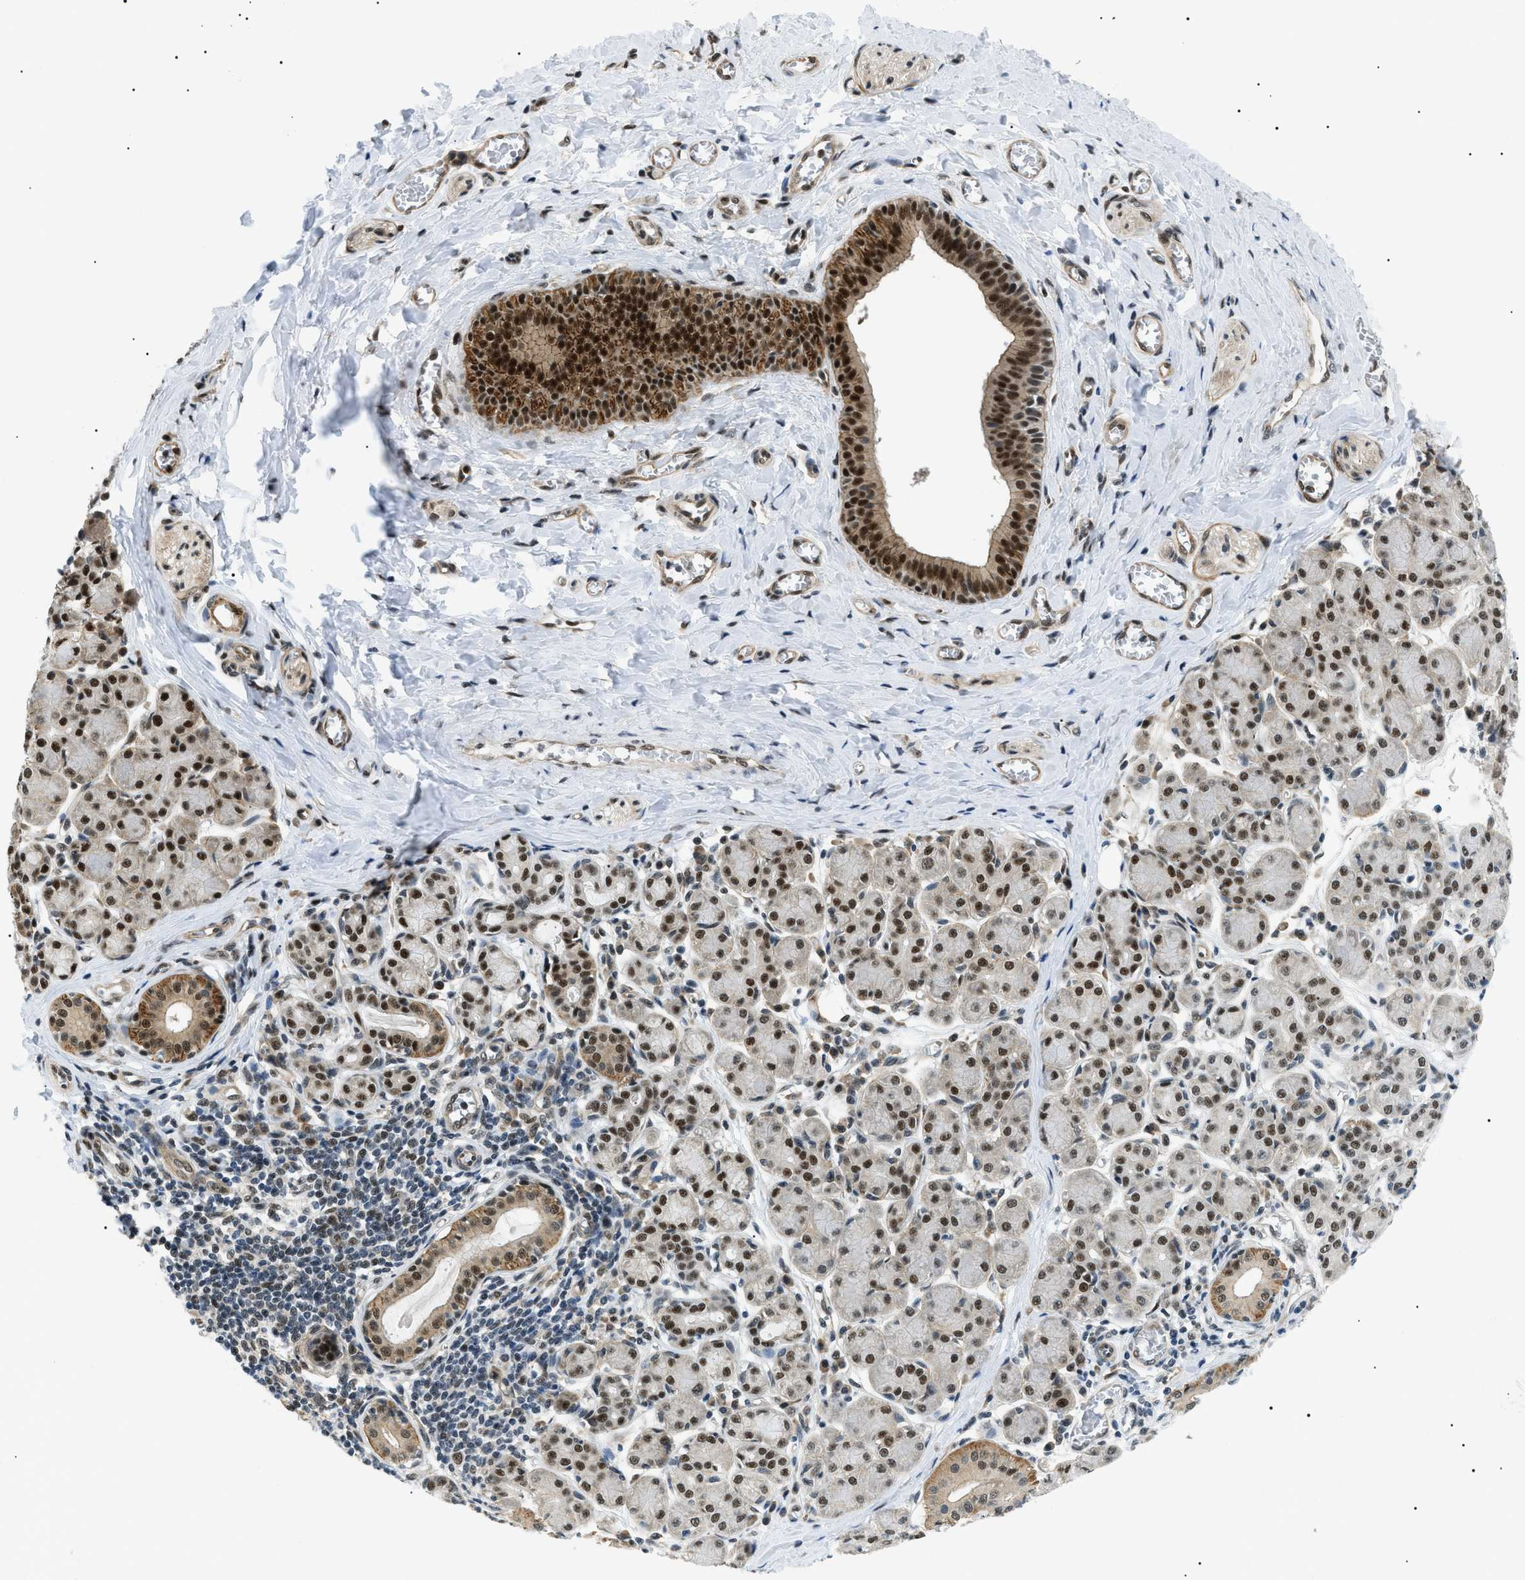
{"staining": {"intensity": "strong", "quantity": ">75%", "location": "cytoplasmic/membranous,nuclear"}, "tissue": "salivary gland", "cell_type": "Glandular cells", "image_type": "normal", "snomed": [{"axis": "morphology", "description": "Normal tissue, NOS"}, {"axis": "morphology", "description": "Inflammation, NOS"}, {"axis": "topography", "description": "Lymph node"}, {"axis": "topography", "description": "Salivary gland"}], "caption": "Immunohistochemistry (IHC) of benign human salivary gland displays high levels of strong cytoplasmic/membranous,nuclear expression in approximately >75% of glandular cells.", "gene": "CWC25", "patient": {"sex": "male", "age": 3}}